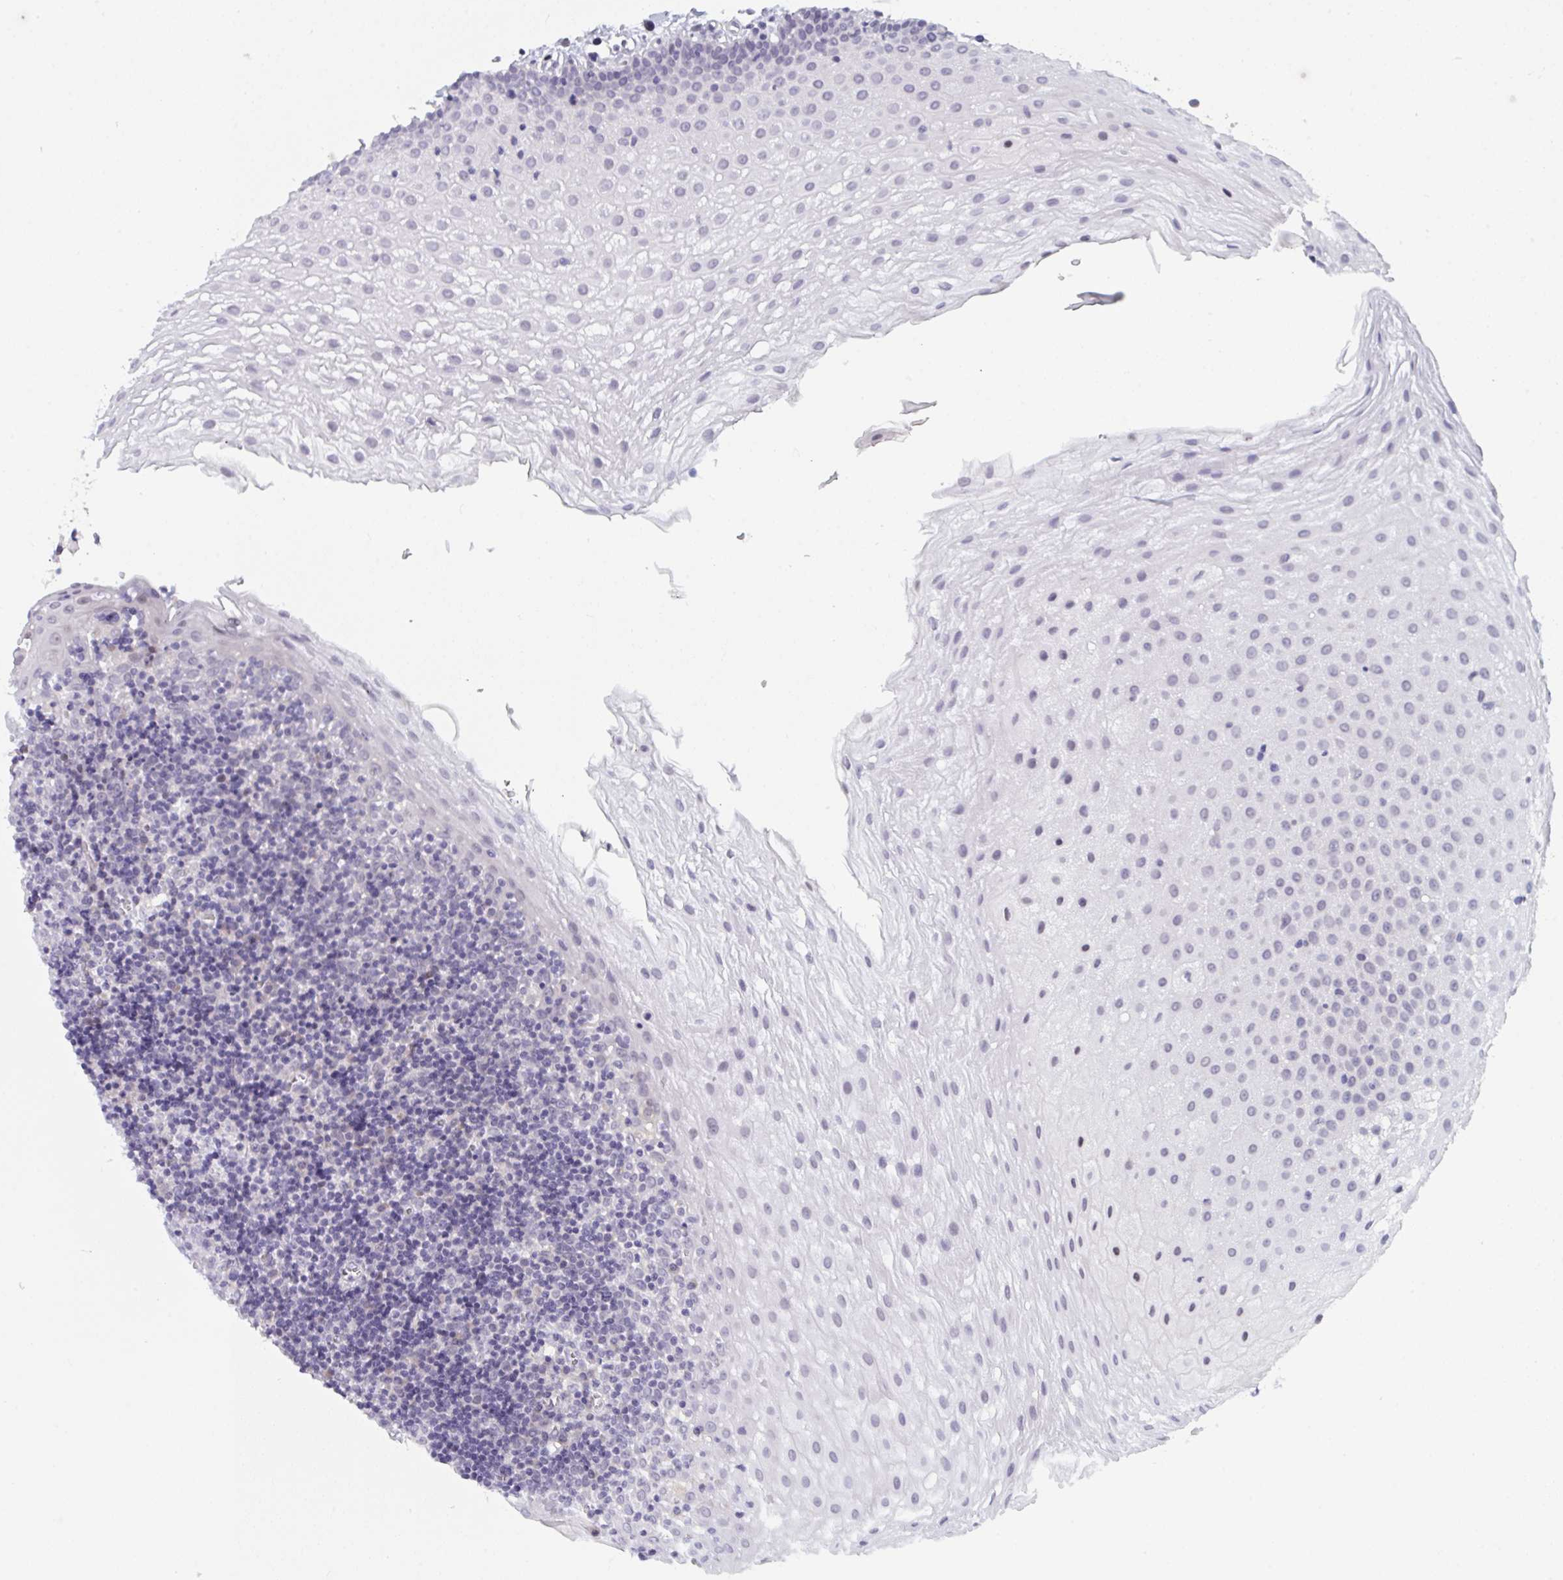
{"staining": {"intensity": "negative", "quantity": "none", "location": "none"}, "tissue": "oral mucosa", "cell_type": "Squamous epithelial cells", "image_type": "normal", "snomed": [{"axis": "morphology", "description": "Normal tissue, NOS"}, {"axis": "morphology", "description": "Squamous cell carcinoma, NOS"}, {"axis": "topography", "description": "Oral tissue"}, {"axis": "topography", "description": "Head-Neck"}], "caption": "Squamous epithelial cells show no significant protein positivity in normal oral mucosa.", "gene": "TCEAL8", "patient": {"sex": "male", "age": 58}}